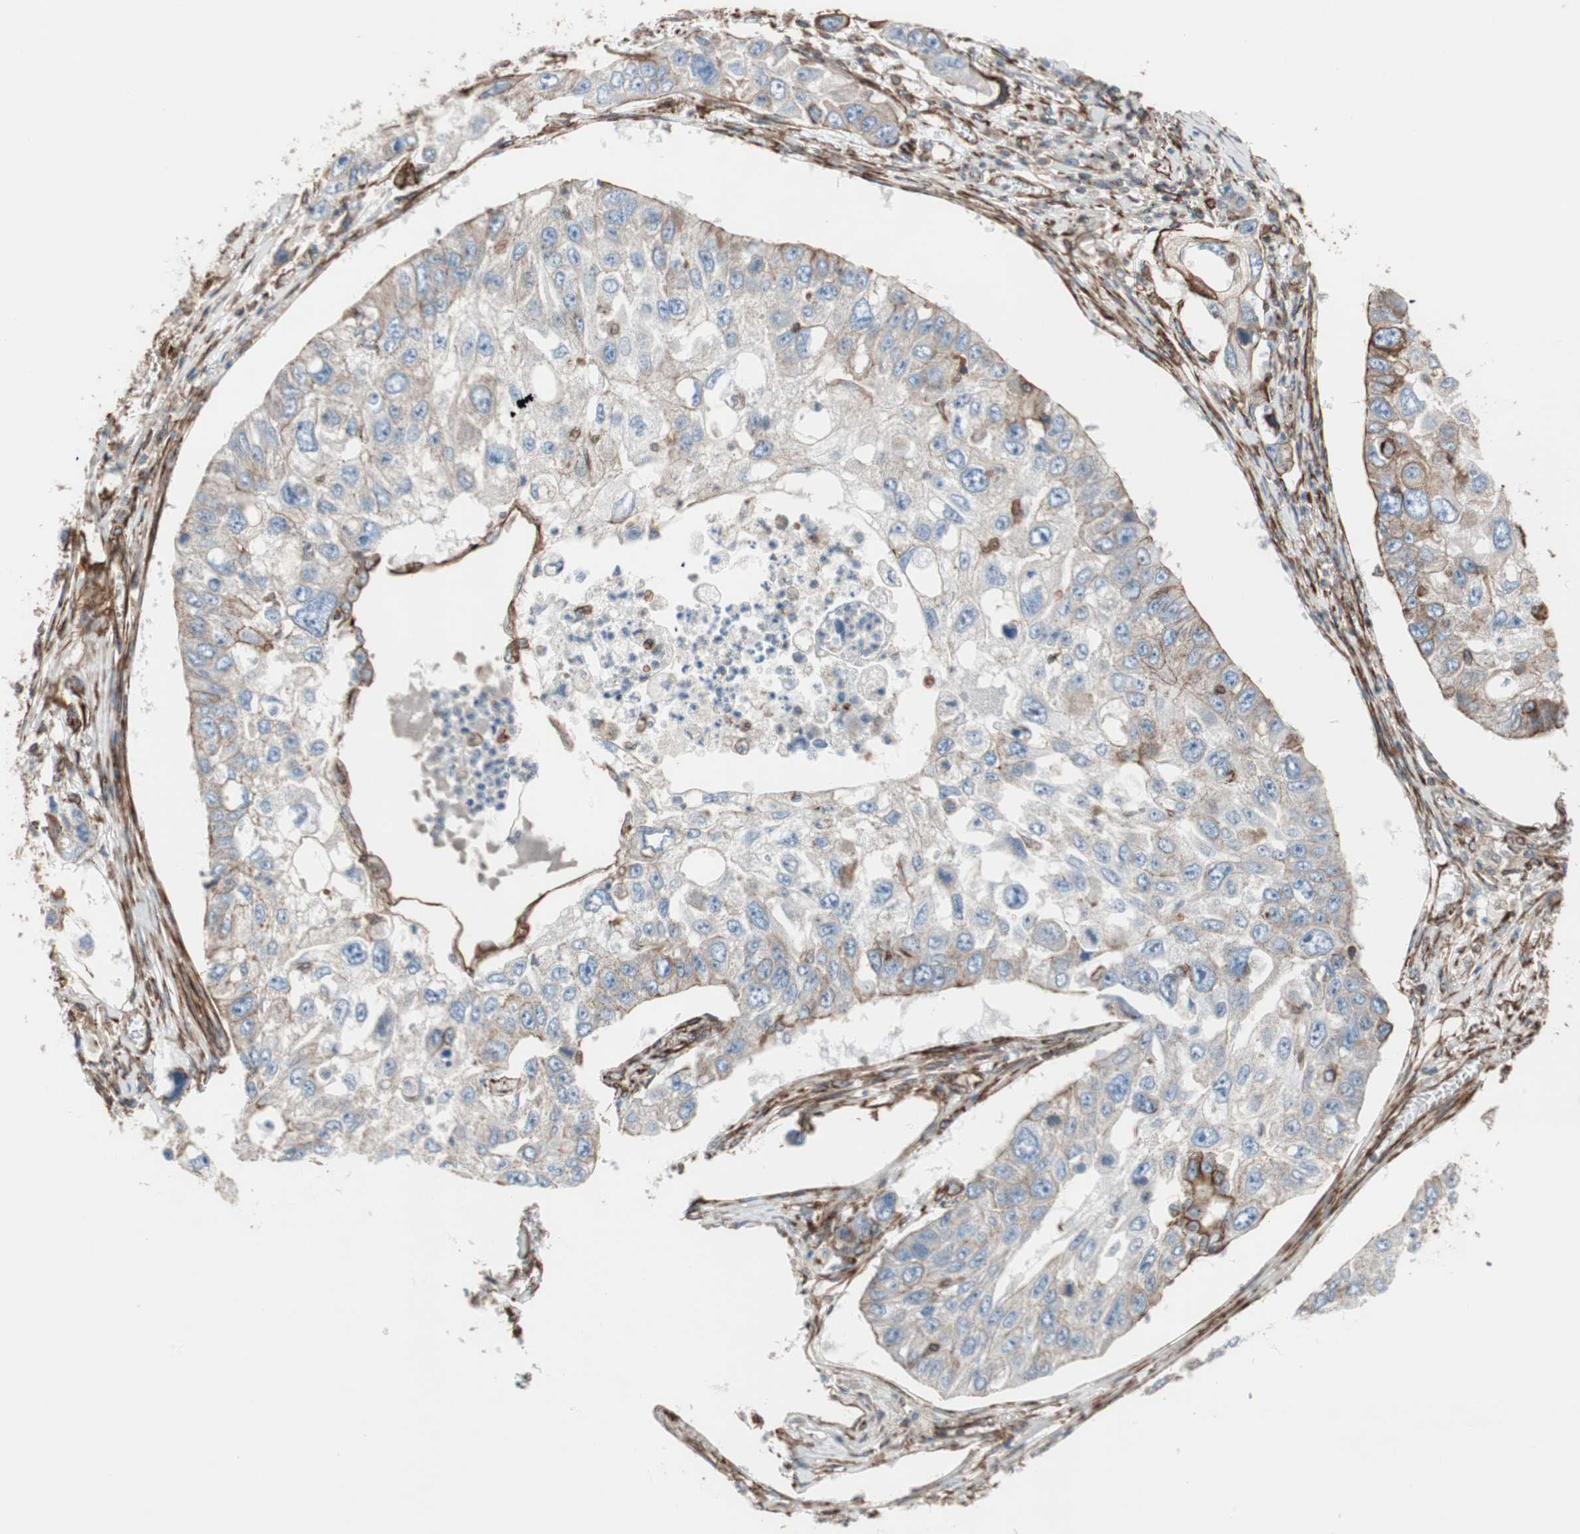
{"staining": {"intensity": "moderate", "quantity": "<25%", "location": "cytoplasmic/membranous"}, "tissue": "lung cancer", "cell_type": "Tumor cells", "image_type": "cancer", "snomed": [{"axis": "morphology", "description": "Squamous cell carcinoma, NOS"}, {"axis": "topography", "description": "Lung"}], "caption": "Lung squamous cell carcinoma stained with a brown dye reveals moderate cytoplasmic/membranous positive expression in about <25% of tumor cells.", "gene": "TCTA", "patient": {"sex": "male", "age": 71}}